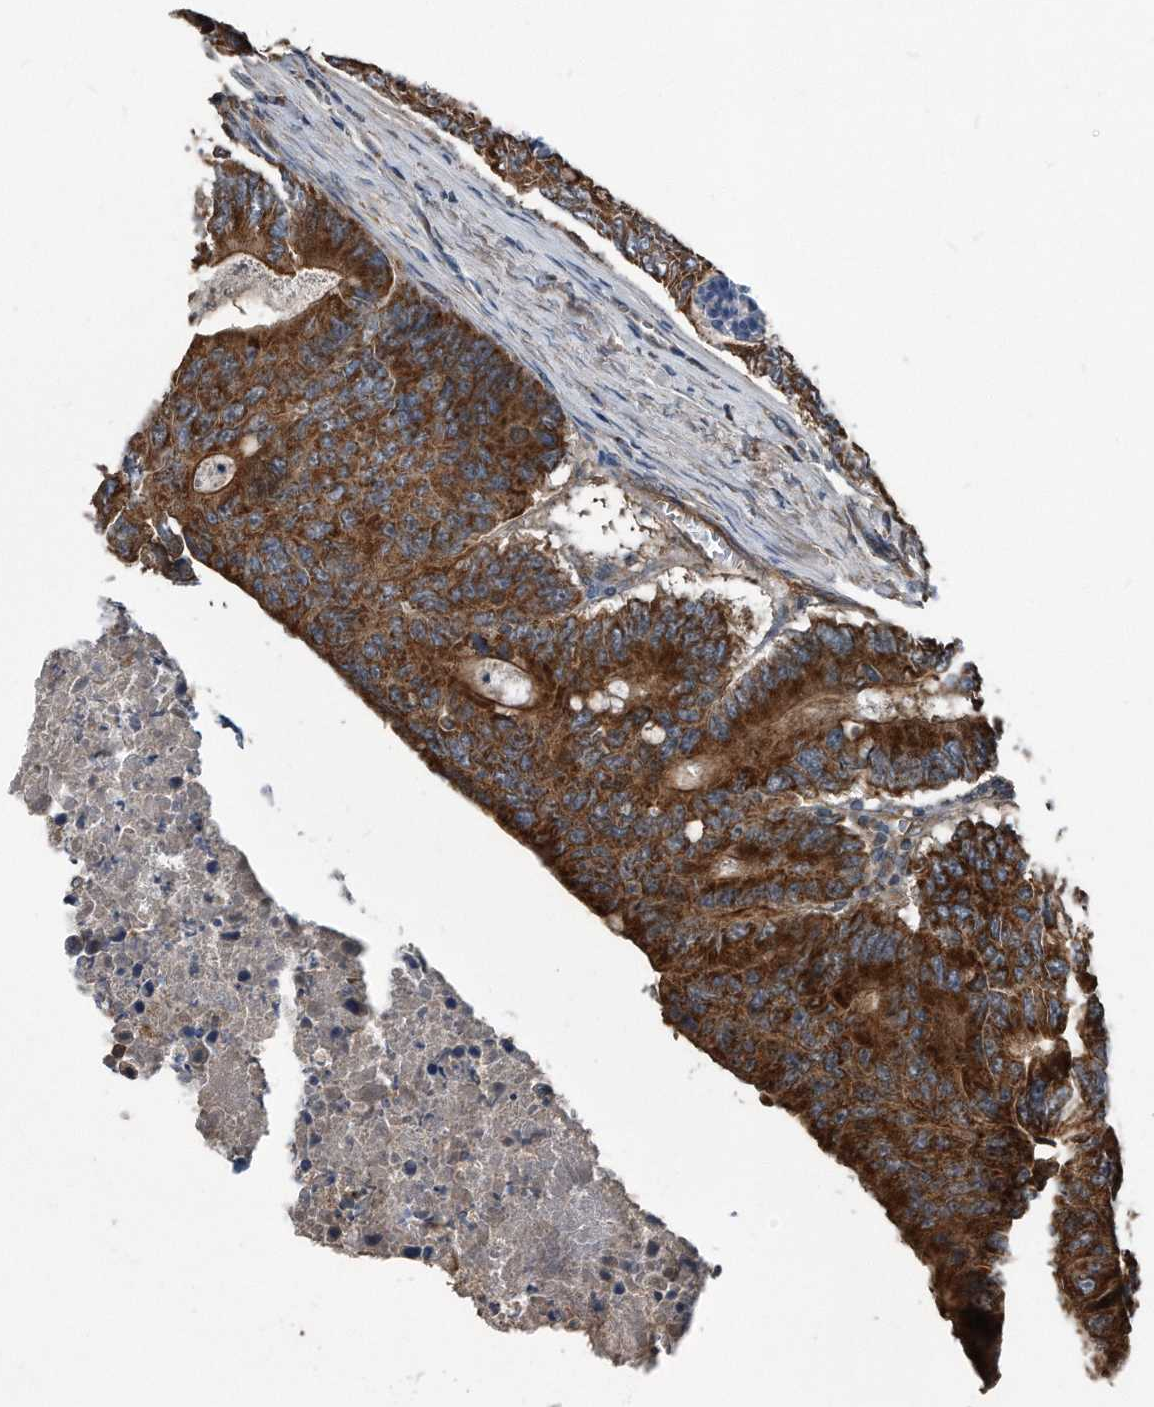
{"staining": {"intensity": "strong", "quantity": ">75%", "location": "cytoplasmic/membranous"}, "tissue": "colorectal cancer", "cell_type": "Tumor cells", "image_type": "cancer", "snomed": [{"axis": "morphology", "description": "Adenocarcinoma, NOS"}, {"axis": "topography", "description": "Colon"}], "caption": "This is an image of immunohistochemistry (IHC) staining of colorectal cancer (adenocarcinoma), which shows strong positivity in the cytoplasmic/membranous of tumor cells.", "gene": "FAM136A", "patient": {"sex": "male", "age": 87}}